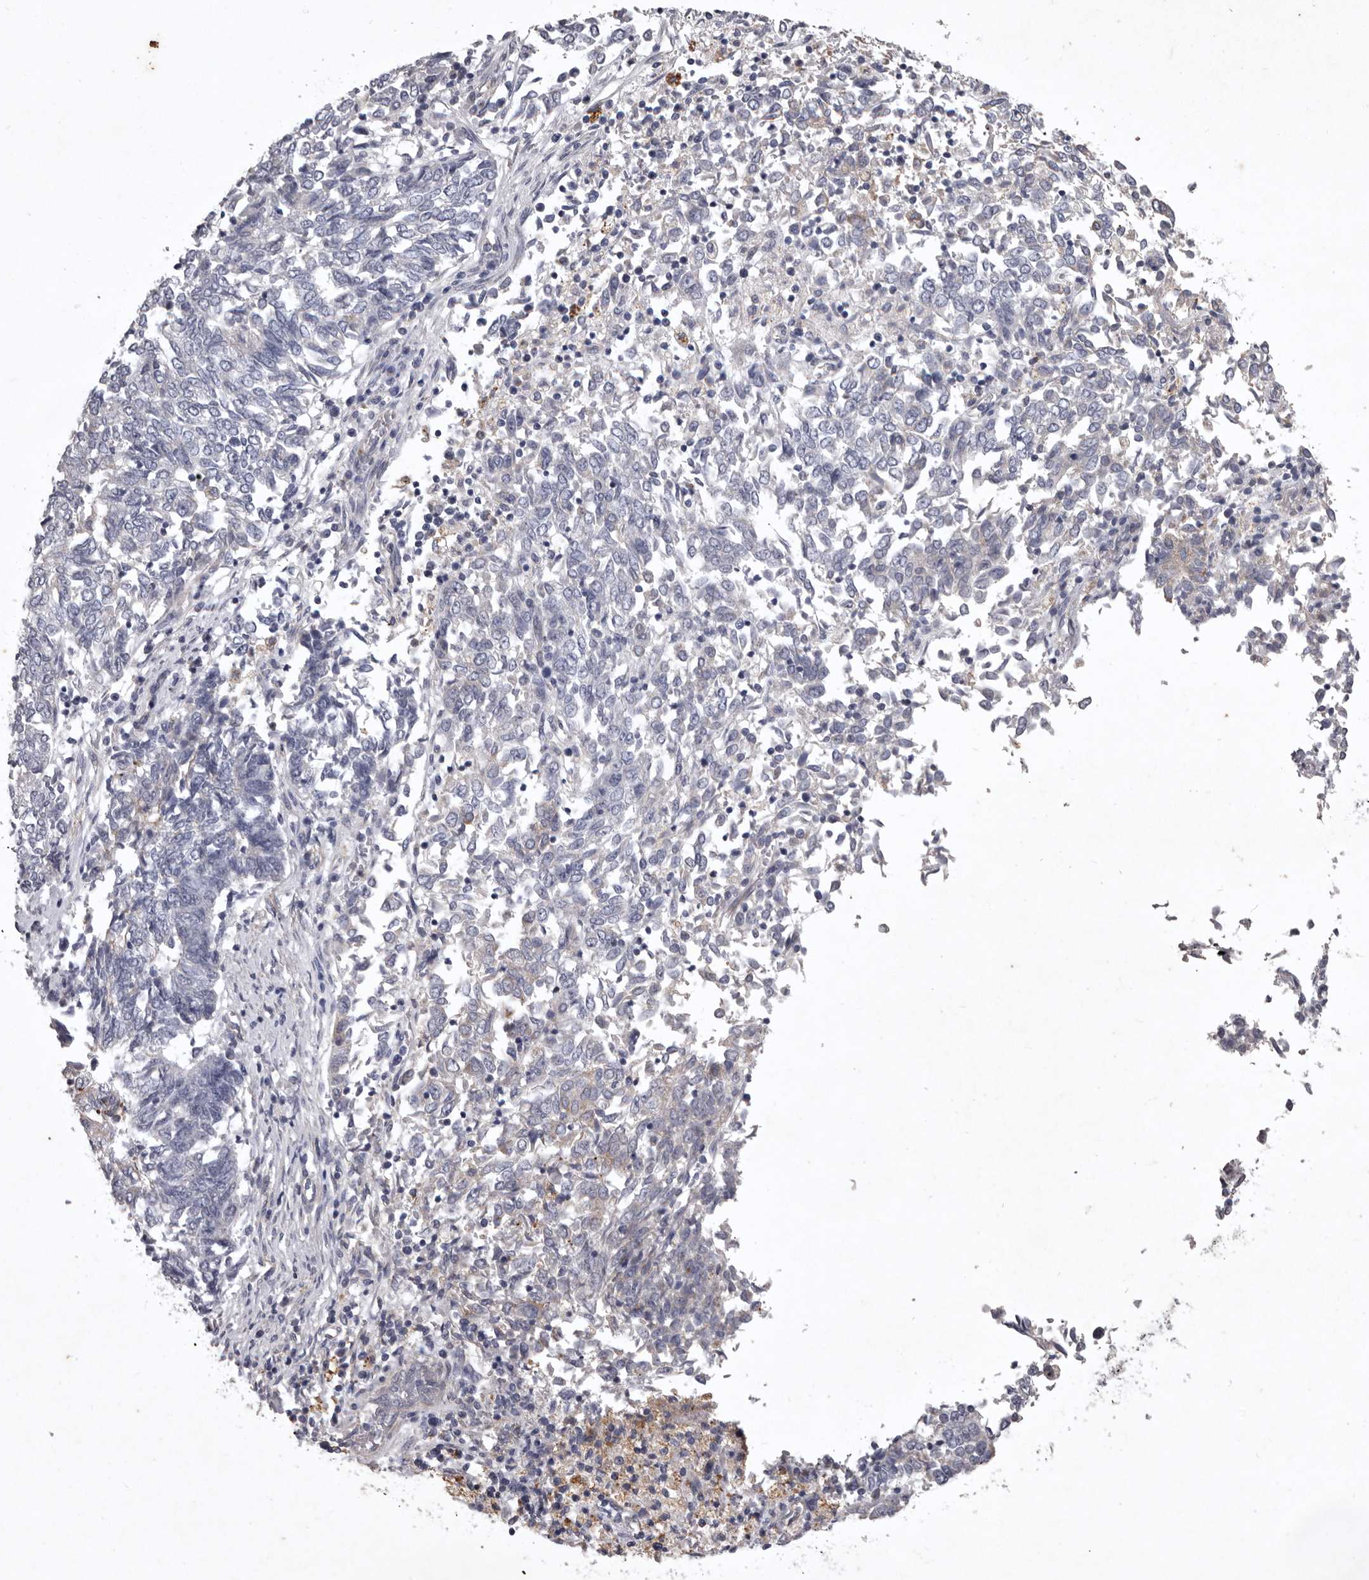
{"staining": {"intensity": "negative", "quantity": "none", "location": "none"}, "tissue": "endometrial cancer", "cell_type": "Tumor cells", "image_type": "cancer", "snomed": [{"axis": "morphology", "description": "Adenocarcinoma, NOS"}, {"axis": "topography", "description": "Endometrium"}], "caption": "IHC image of neoplastic tissue: human endometrial cancer stained with DAB (3,3'-diaminobenzidine) reveals no significant protein expression in tumor cells. Brightfield microscopy of immunohistochemistry (IHC) stained with DAB (brown) and hematoxylin (blue), captured at high magnification.", "gene": "NKAIN4", "patient": {"sex": "female", "age": 80}}